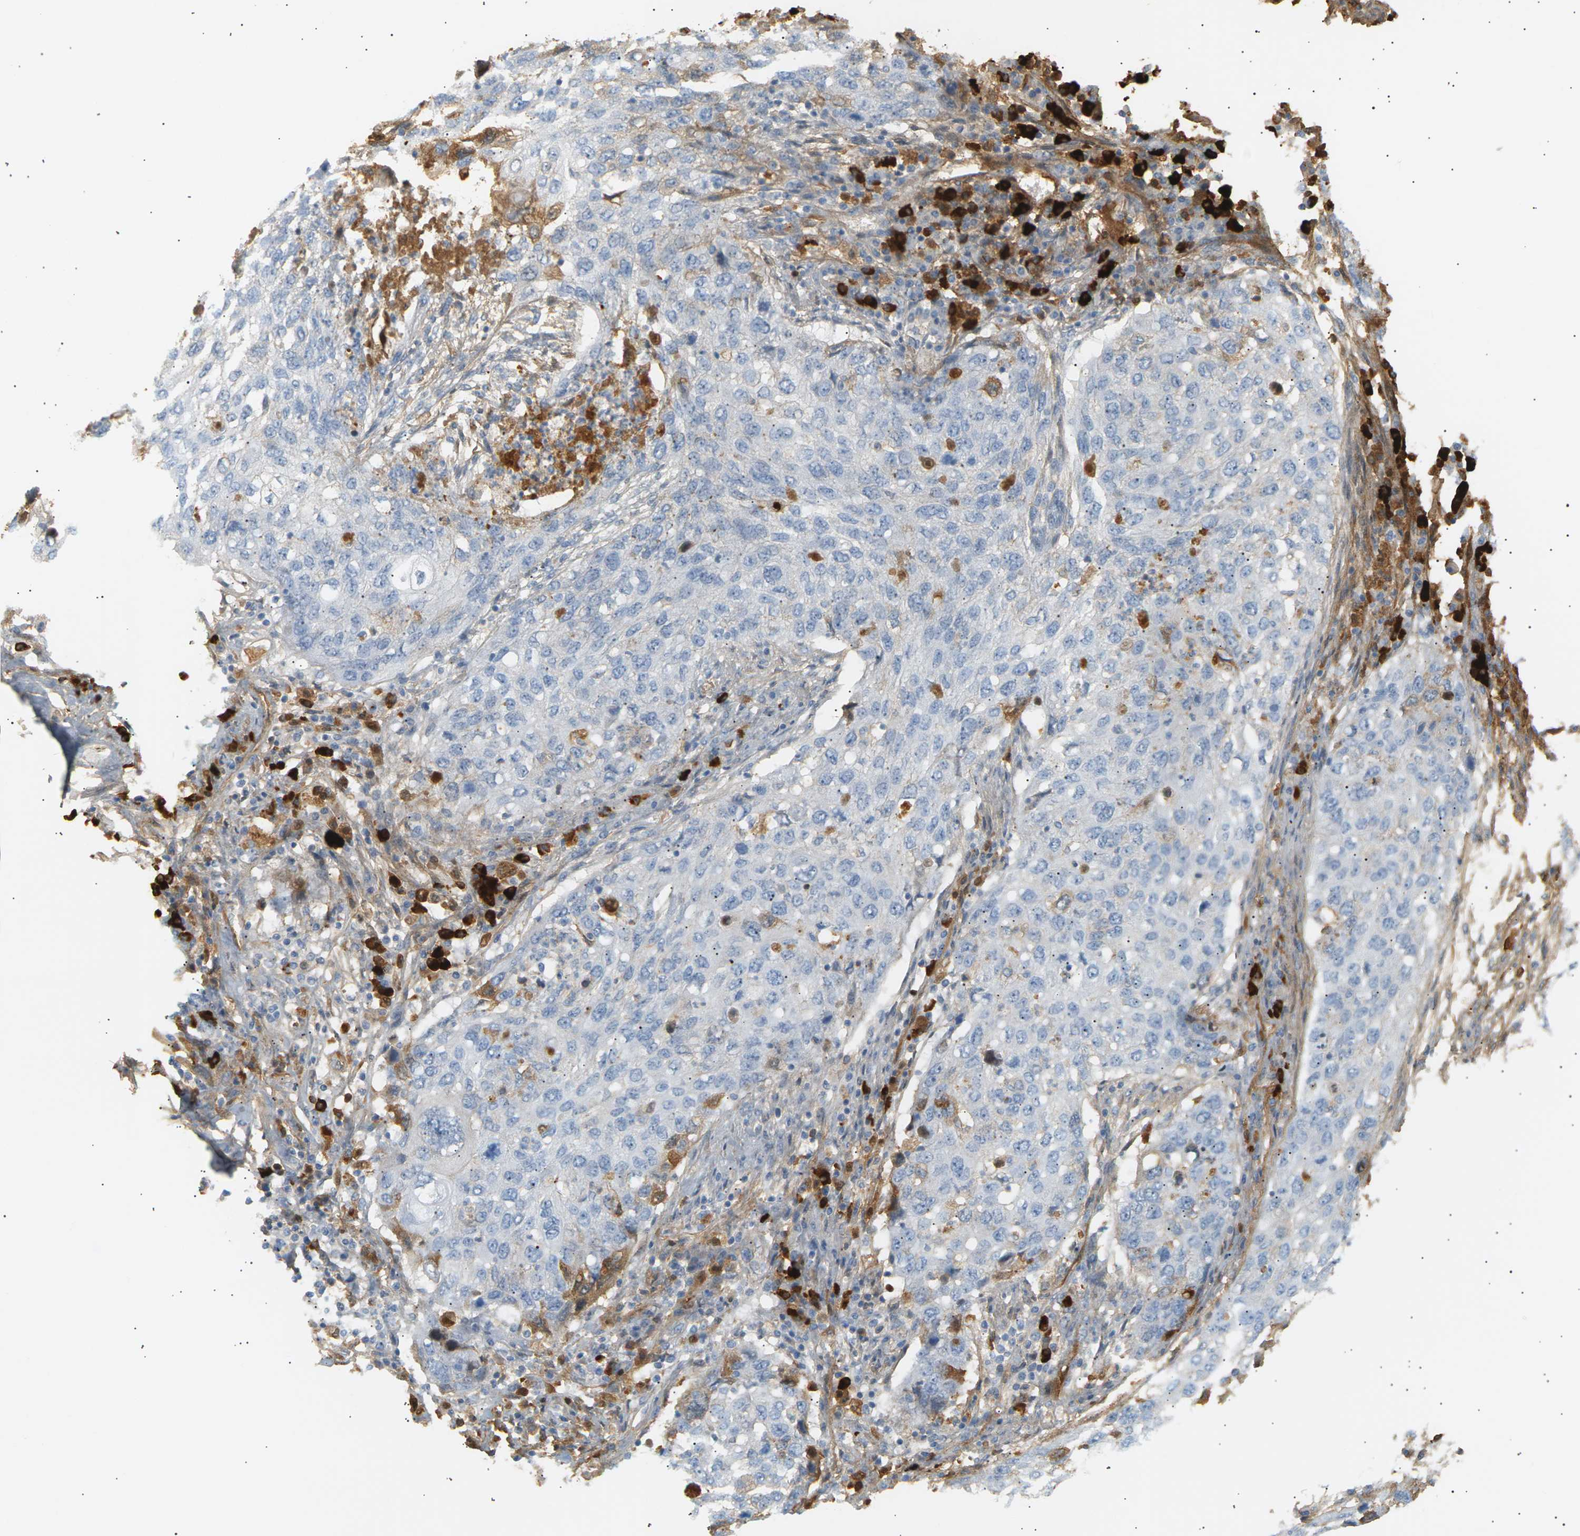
{"staining": {"intensity": "negative", "quantity": "none", "location": "none"}, "tissue": "lung cancer", "cell_type": "Tumor cells", "image_type": "cancer", "snomed": [{"axis": "morphology", "description": "Squamous cell carcinoma, NOS"}, {"axis": "topography", "description": "Lung"}], "caption": "IHC of human lung cancer exhibits no expression in tumor cells. (Immunohistochemistry, brightfield microscopy, high magnification).", "gene": "IGLC3", "patient": {"sex": "female", "age": 63}}